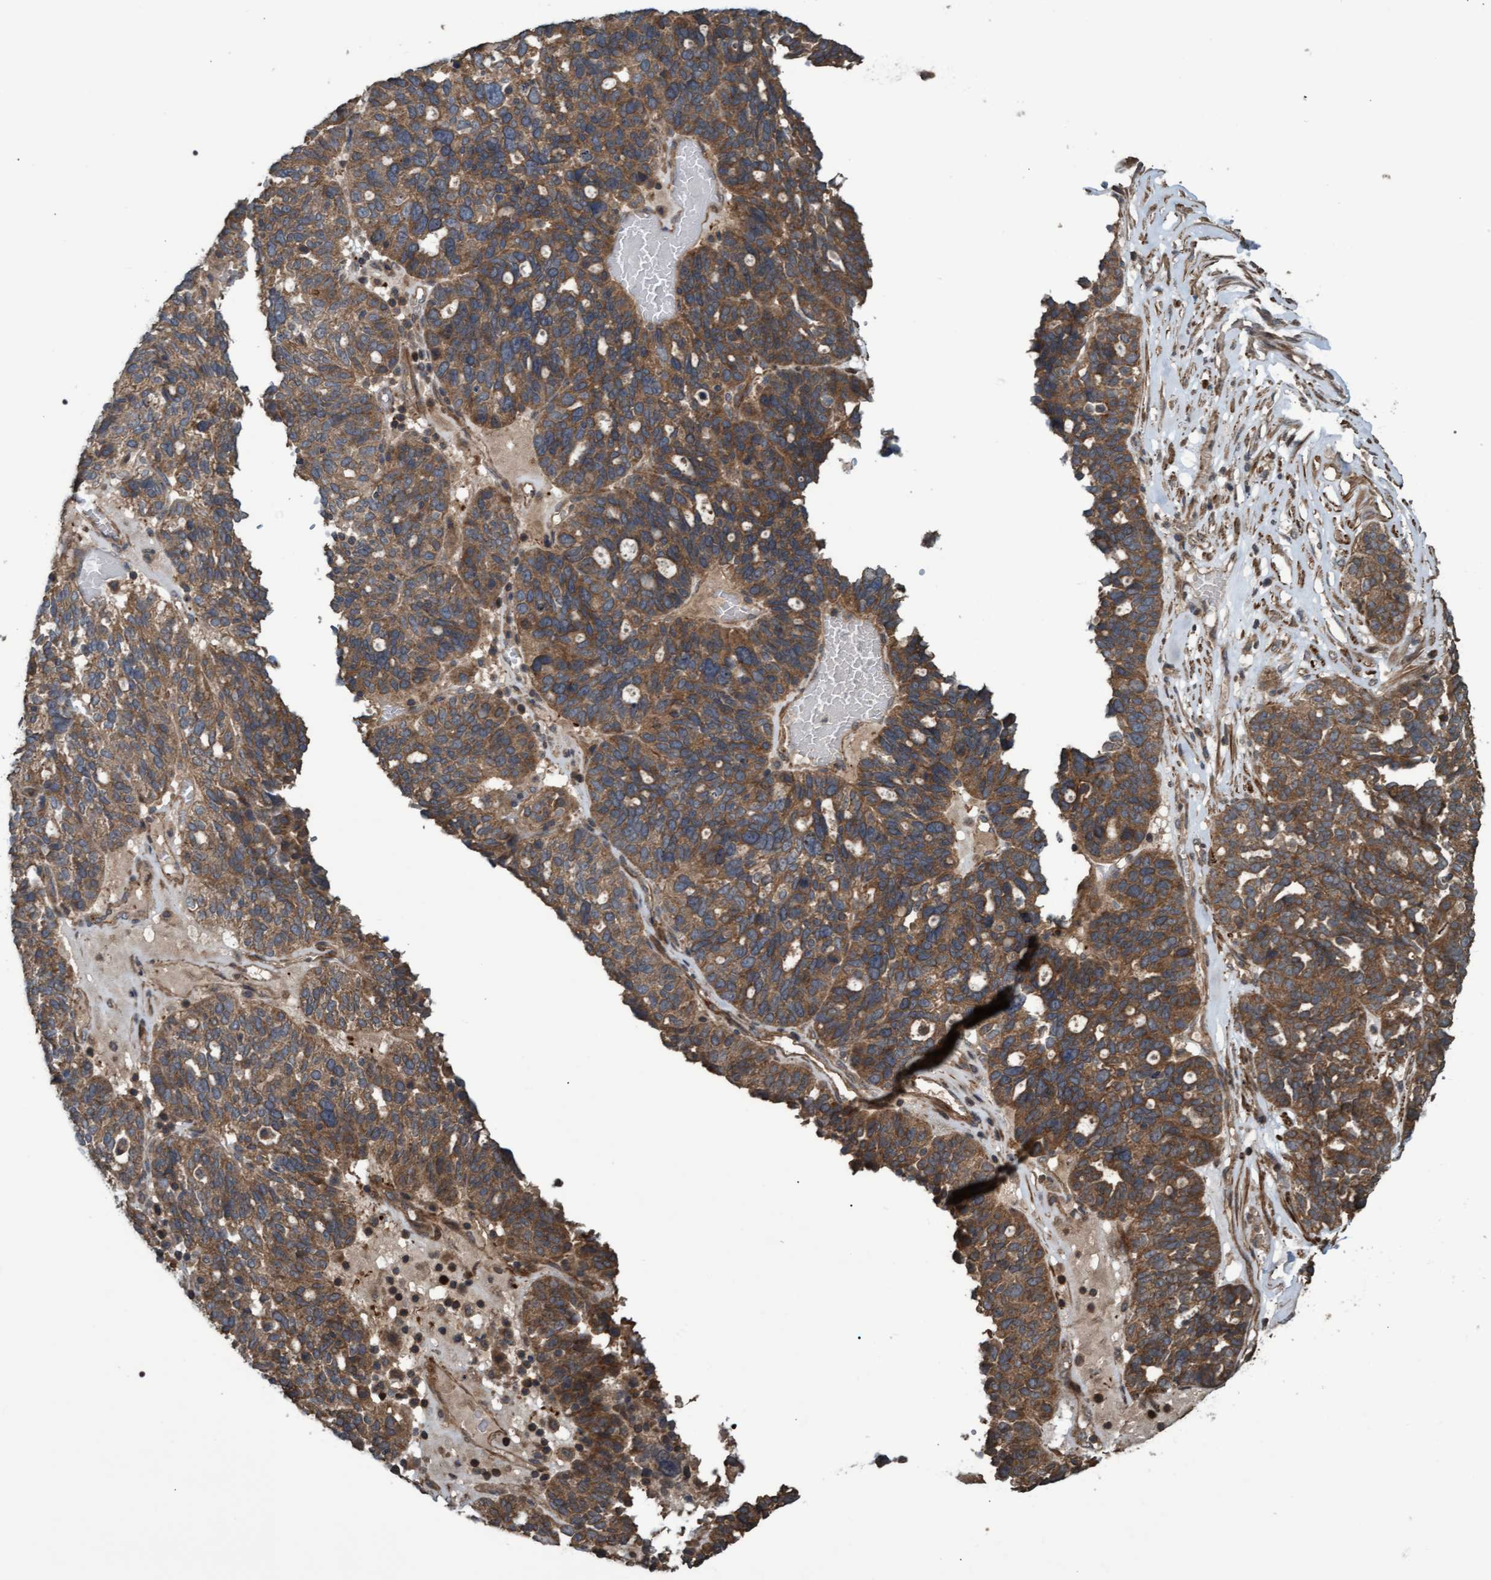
{"staining": {"intensity": "moderate", "quantity": ">75%", "location": "cytoplasmic/membranous"}, "tissue": "ovarian cancer", "cell_type": "Tumor cells", "image_type": "cancer", "snomed": [{"axis": "morphology", "description": "Cystadenocarcinoma, serous, NOS"}, {"axis": "topography", "description": "Ovary"}], "caption": "The image exhibits a brown stain indicating the presence of a protein in the cytoplasmic/membranous of tumor cells in ovarian cancer (serous cystadenocarcinoma). The staining was performed using DAB to visualize the protein expression in brown, while the nuclei were stained in blue with hematoxylin (Magnification: 20x).", "gene": "GGT6", "patient": {"sex": "female", "age": 59}}